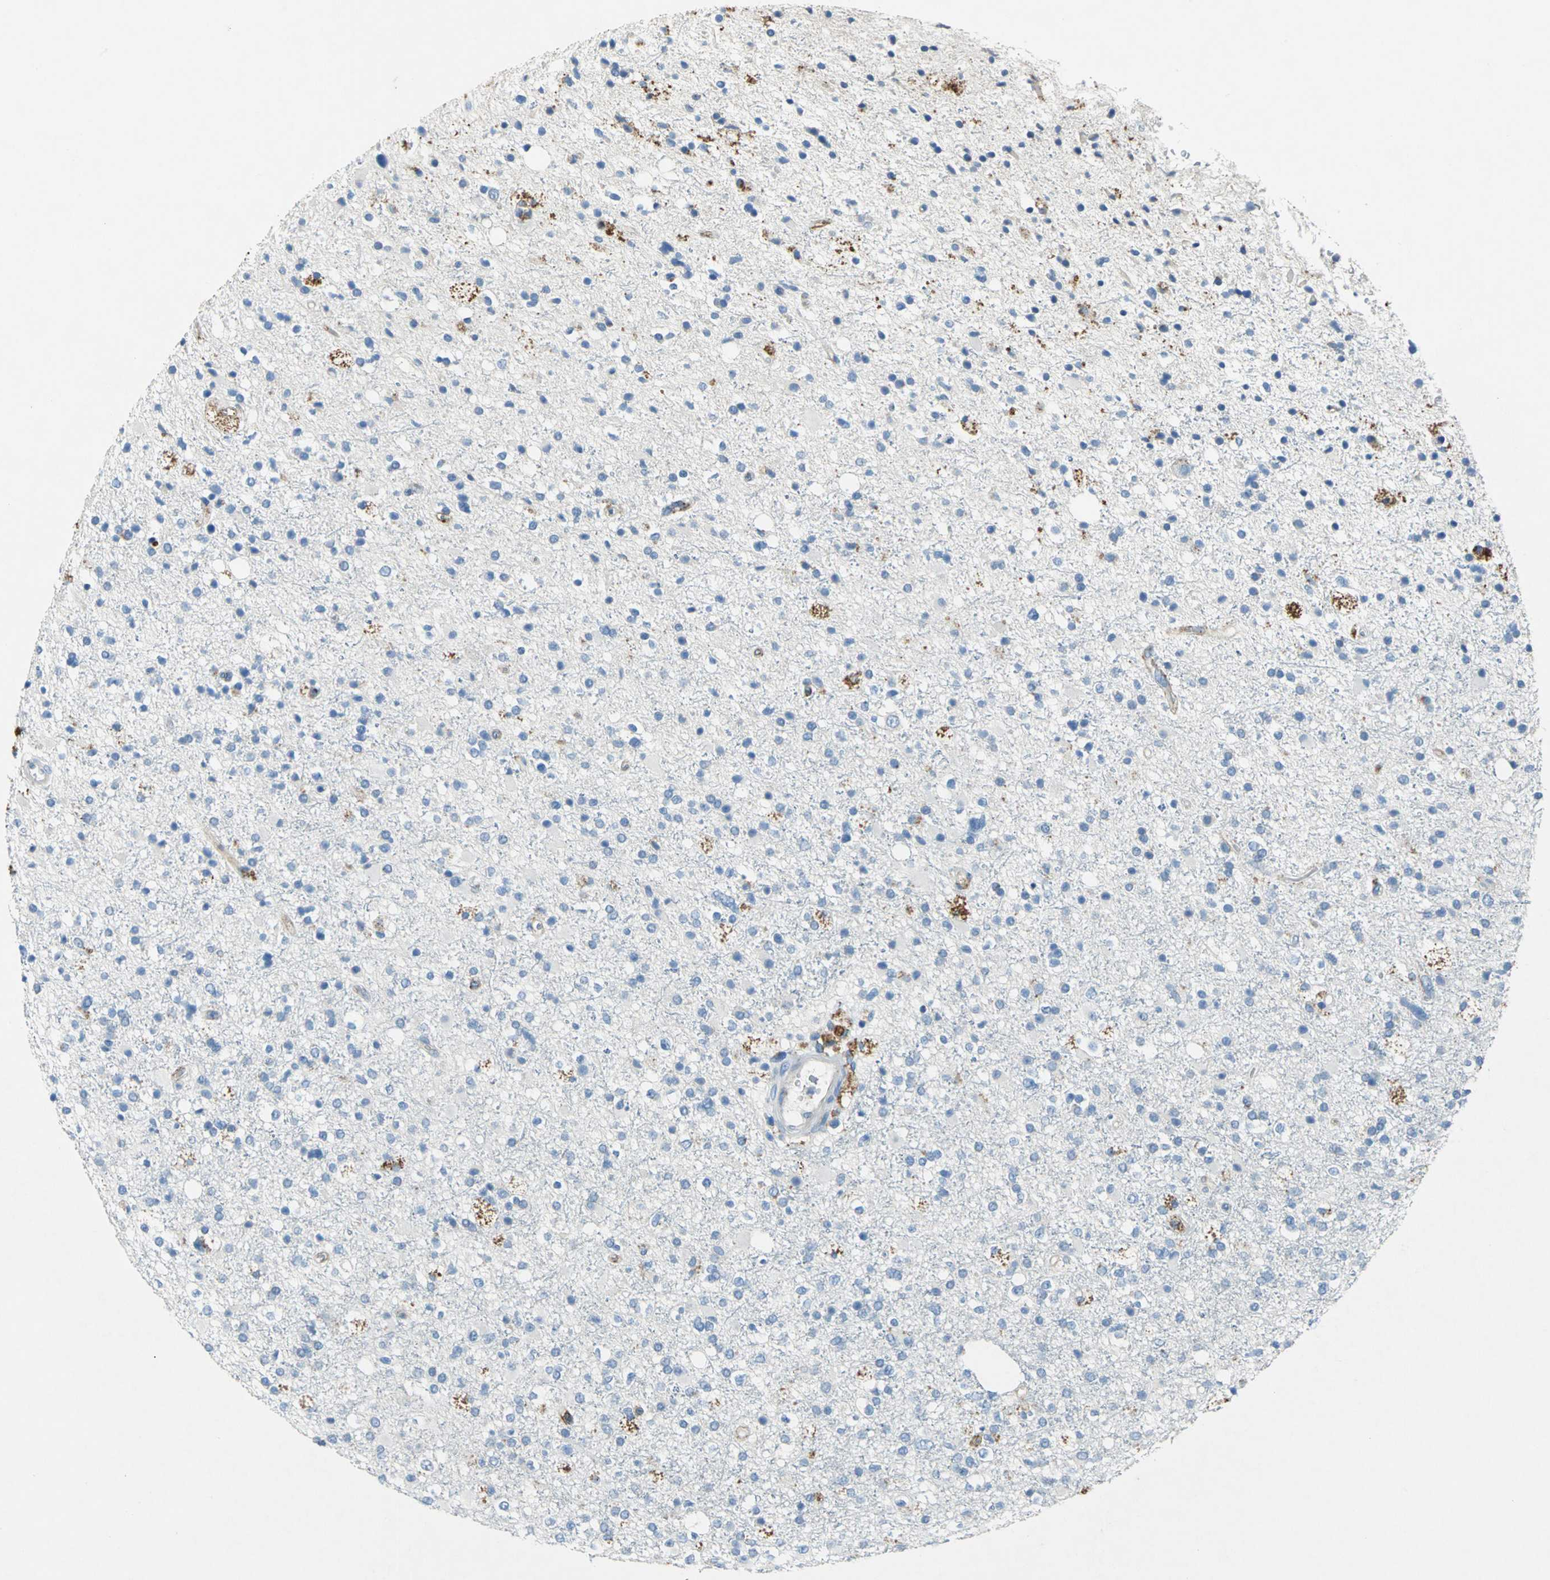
{"staining": {"intensity": "negative", "quantity": "none", "location": "none"}, "tissue": "glioma", "cell_type": "Tumor cells", "image_type": "cancer", "snomed": [{"axis": "morphology", "description": "Glioma, malignant, High grade"}, {"axis": "topography", "description": "Brain"}], "caption": "The micrograph demonstrates no staining of tumor cells in malignant glioma (high-grade).", "gene": "RPS13", "patient": {"sex": "male", "age": 33}}